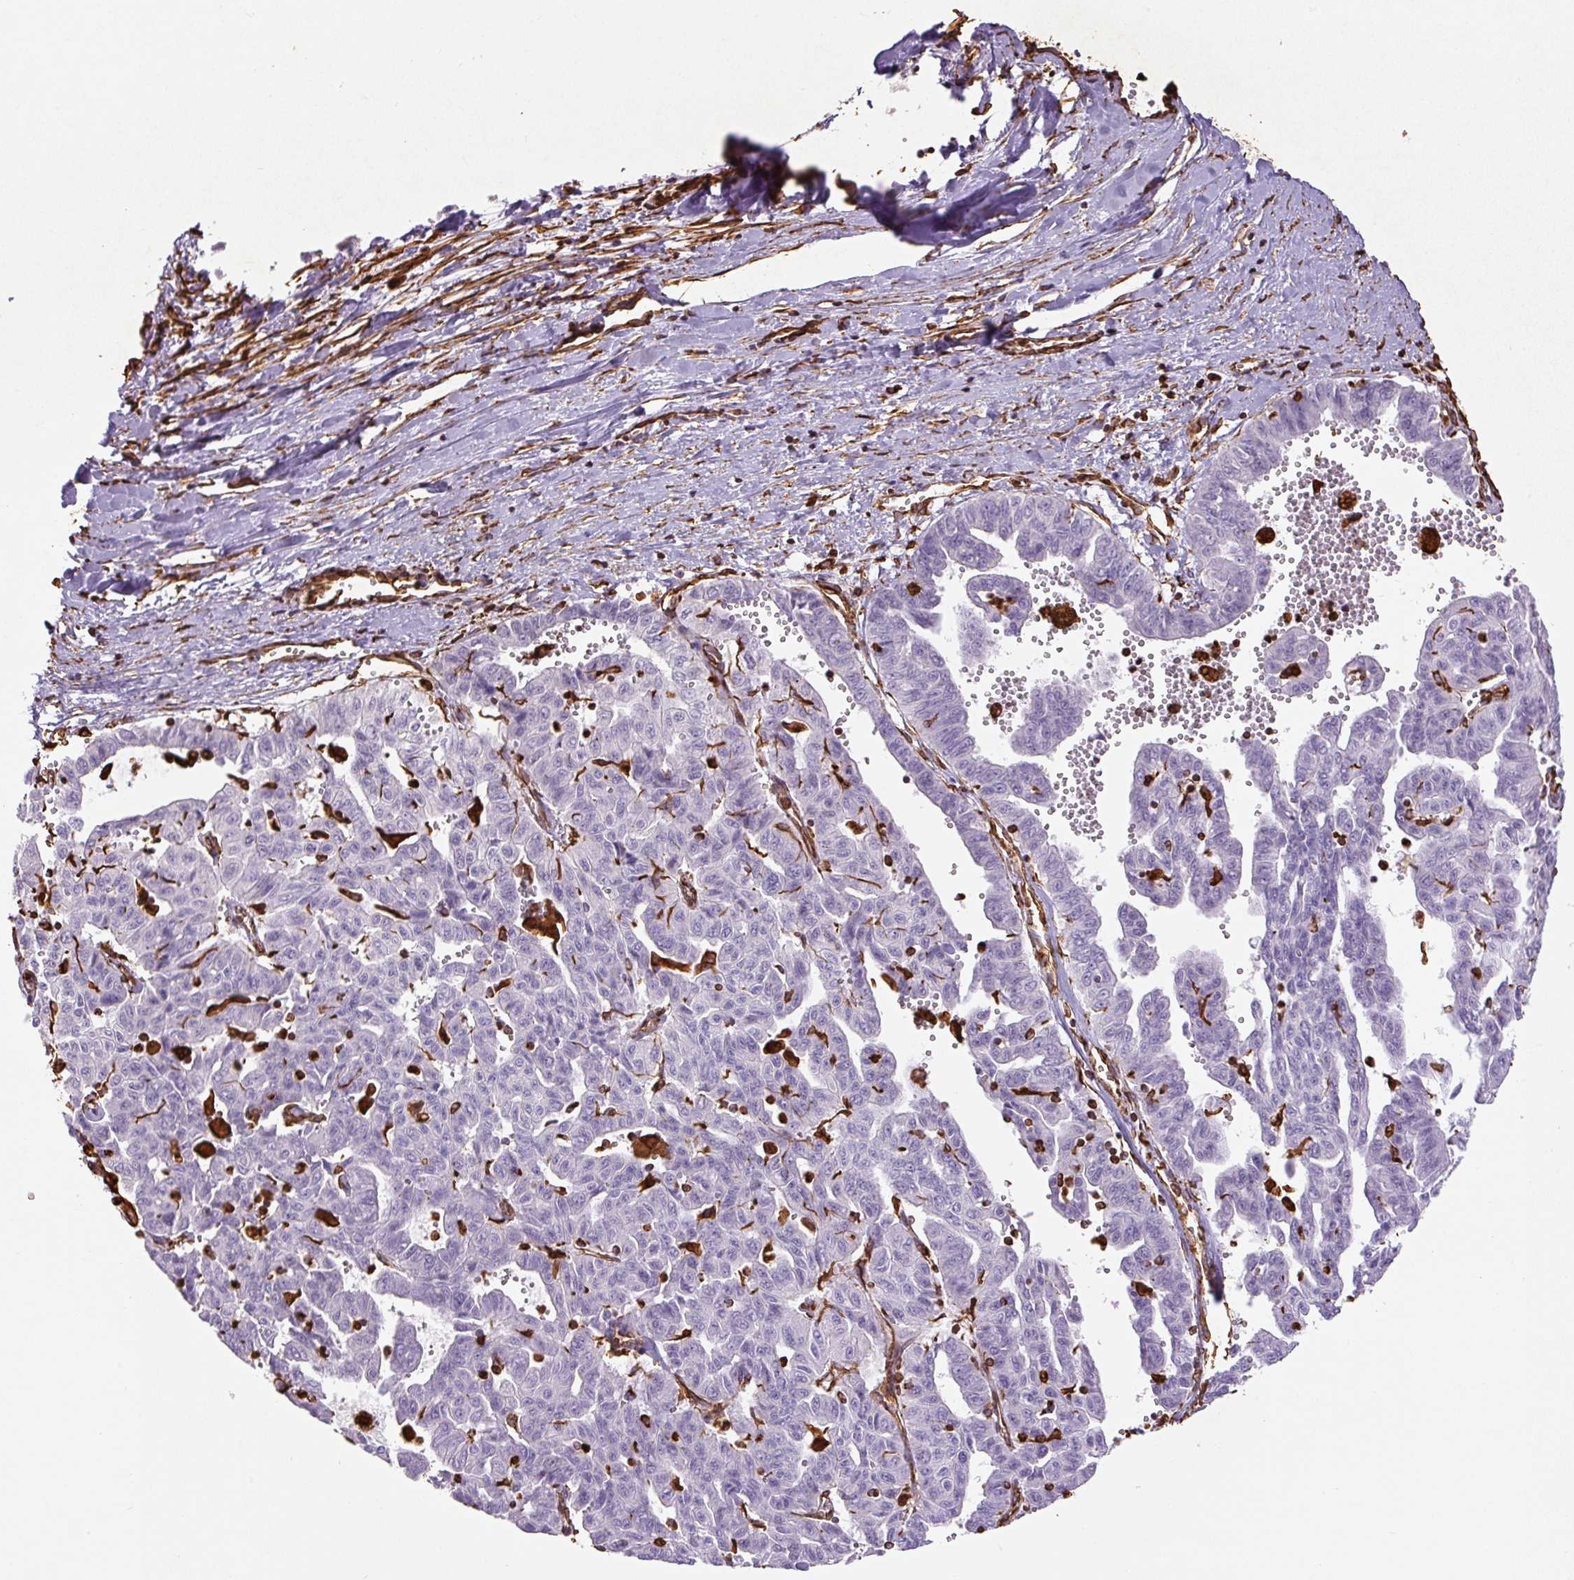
{"staining": {"intensity": "negative", "quantity": "none", "location": "none"}, "tissue": "liver cancer", "cell_type": "Tumor cells", "image_type": "cancer", "snomed": [{"axis": "morphology", "description": "Cholangiocarcinoma"}, {"axis": "topography", "description": "Liver"}], "caption": "An image of human cholangiocarcinoma (liver) is negative for staining in tumor cells.", "gene": "VIM", "patient": {"sex": "female", "age": 77}}